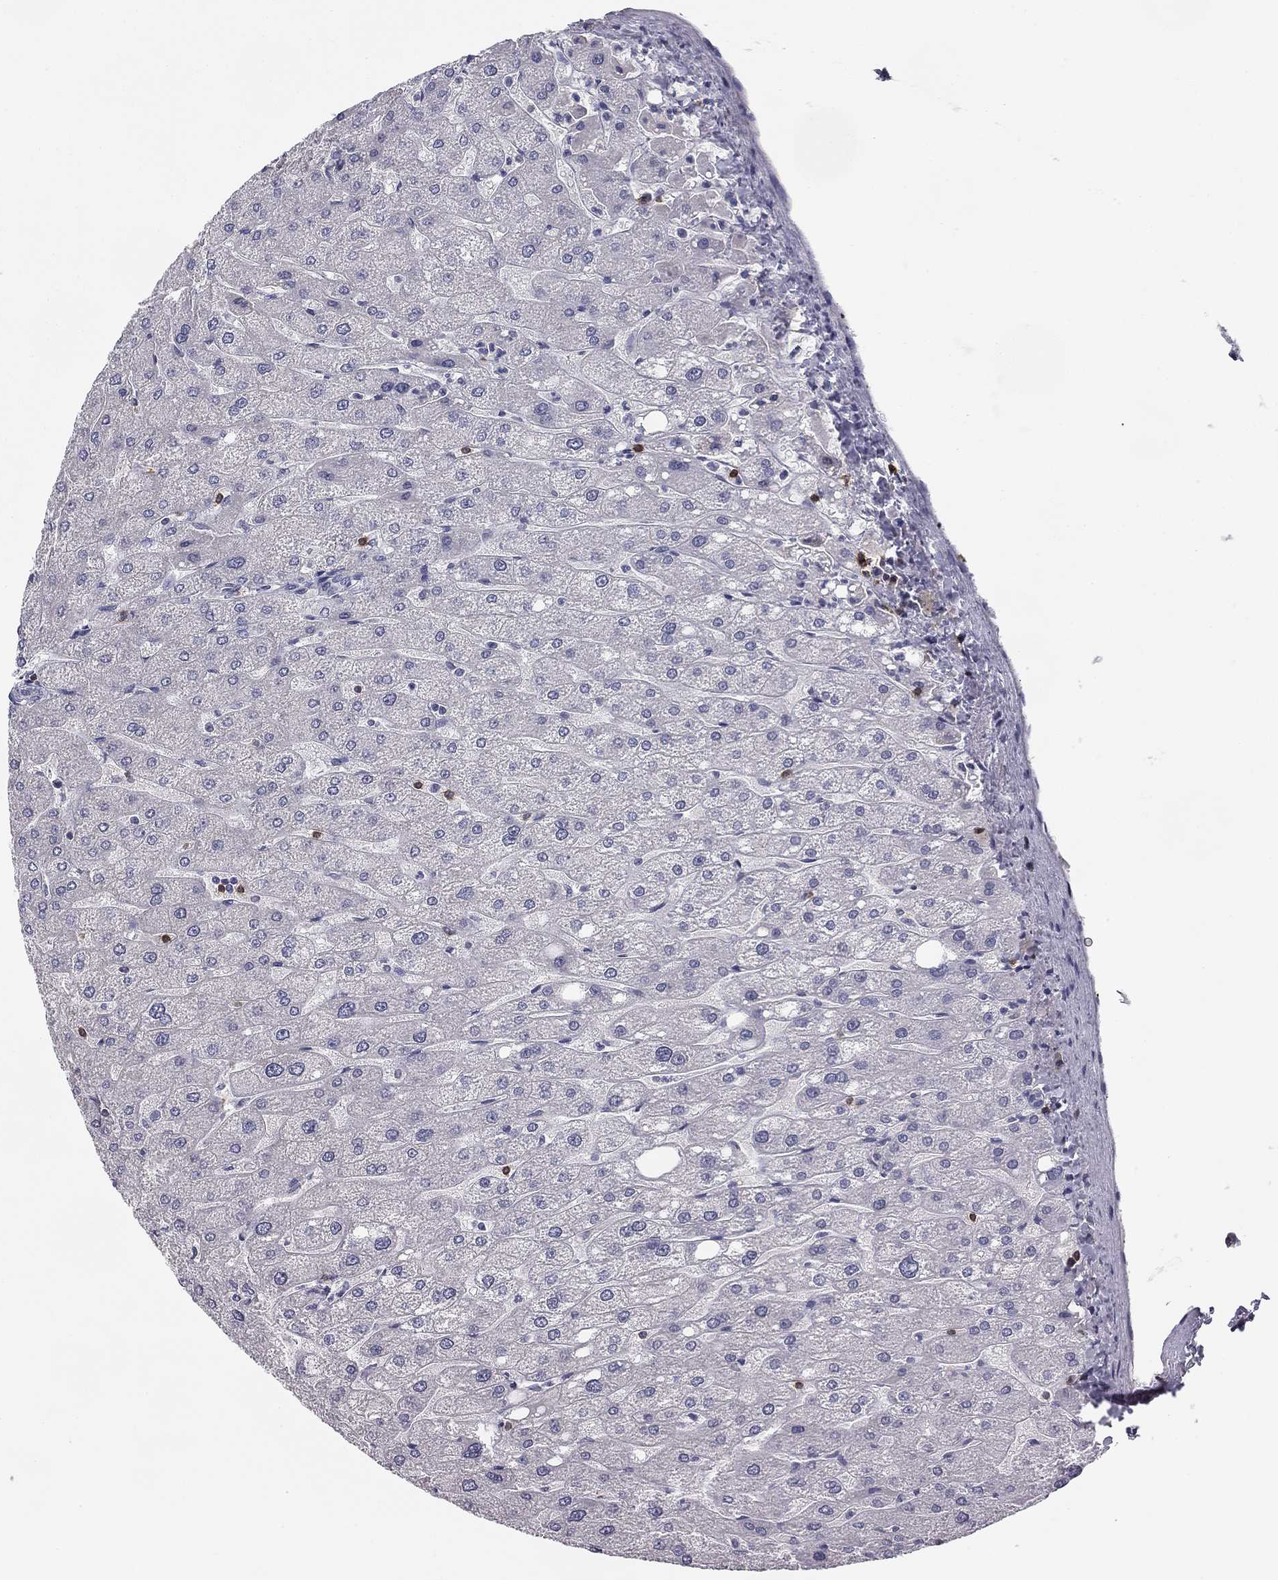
{"staining": {"intensity": "negative", "quantity": "none", "location": "none"}, "tissue": "liver", "cell_type": "Cholangiocytes", "image_type": "normal", "snomed": [{"axis": "morphology", "description": "Normal tissue, NOS"}, {"axis": "topography", "description": "Liver"}], "caption": "A high-resolution micrograph shows immunohistochemistry staining of unremarkable liver, which demonstrates no significant staining in cholangiocytes.", "gene": "TRAT1", "patient": {"sex": "male", "age": 67}}